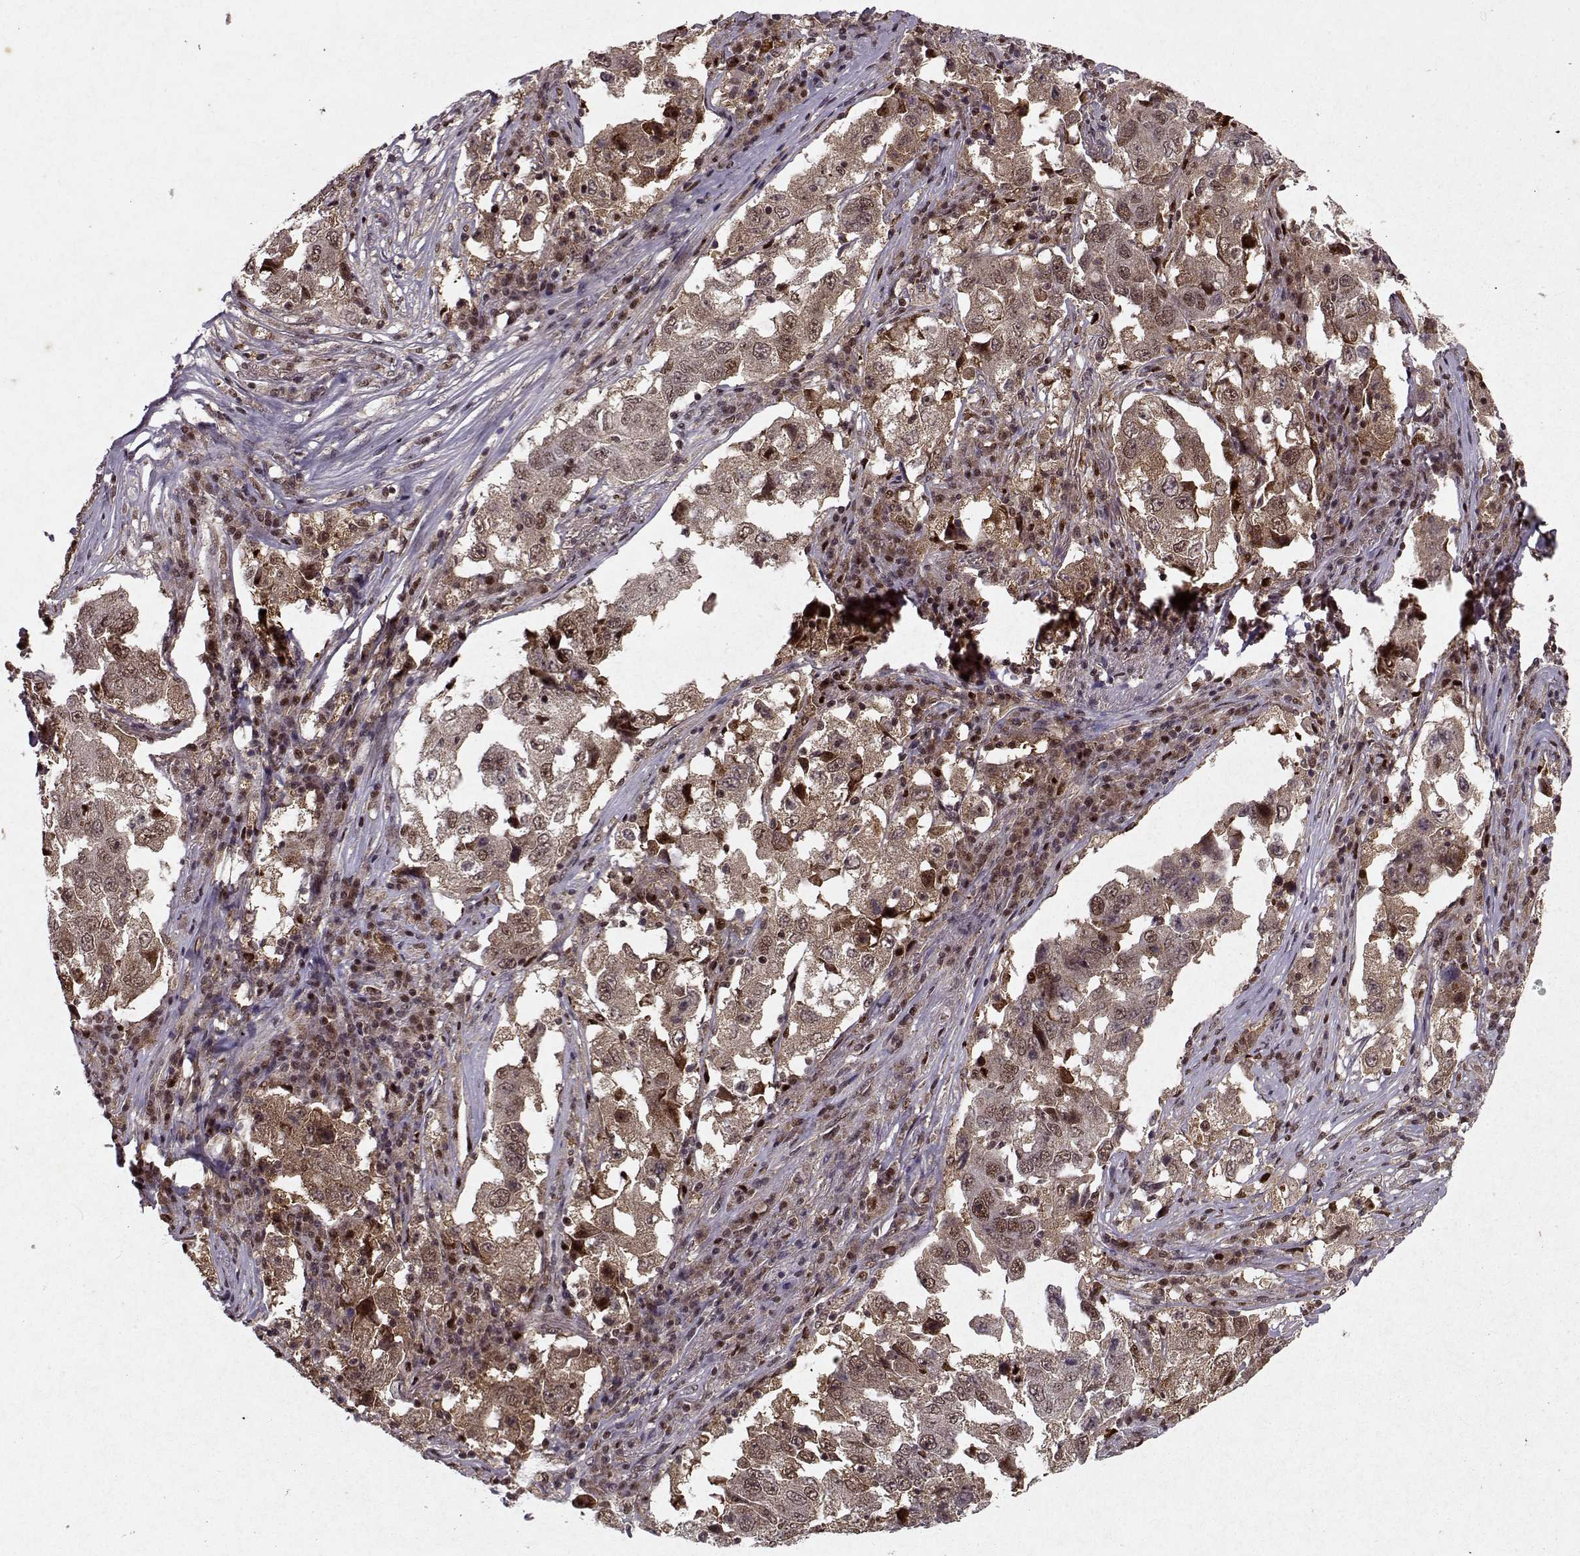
{"staining": {"intensity": "weak", "quantity": ">75%", "location": "cytoplasmic/membranous"}, "tissue": "lung cancer", "cell_type": "Tumor cells", "image_type": "cancer", "snomed": [{"axis": "morphology", "description": "Adenocarcinoma, NOS"}, {"axis": "topography", "description": "Lung"}], "caption": "Protein analysis of adenocarcinoma (lung) tissue shows weak cytoplasmic/membranous staining in about >75% of tumor cells.", "gene": "PSMA7", "patient": {"sex": "male", "age": 73}}